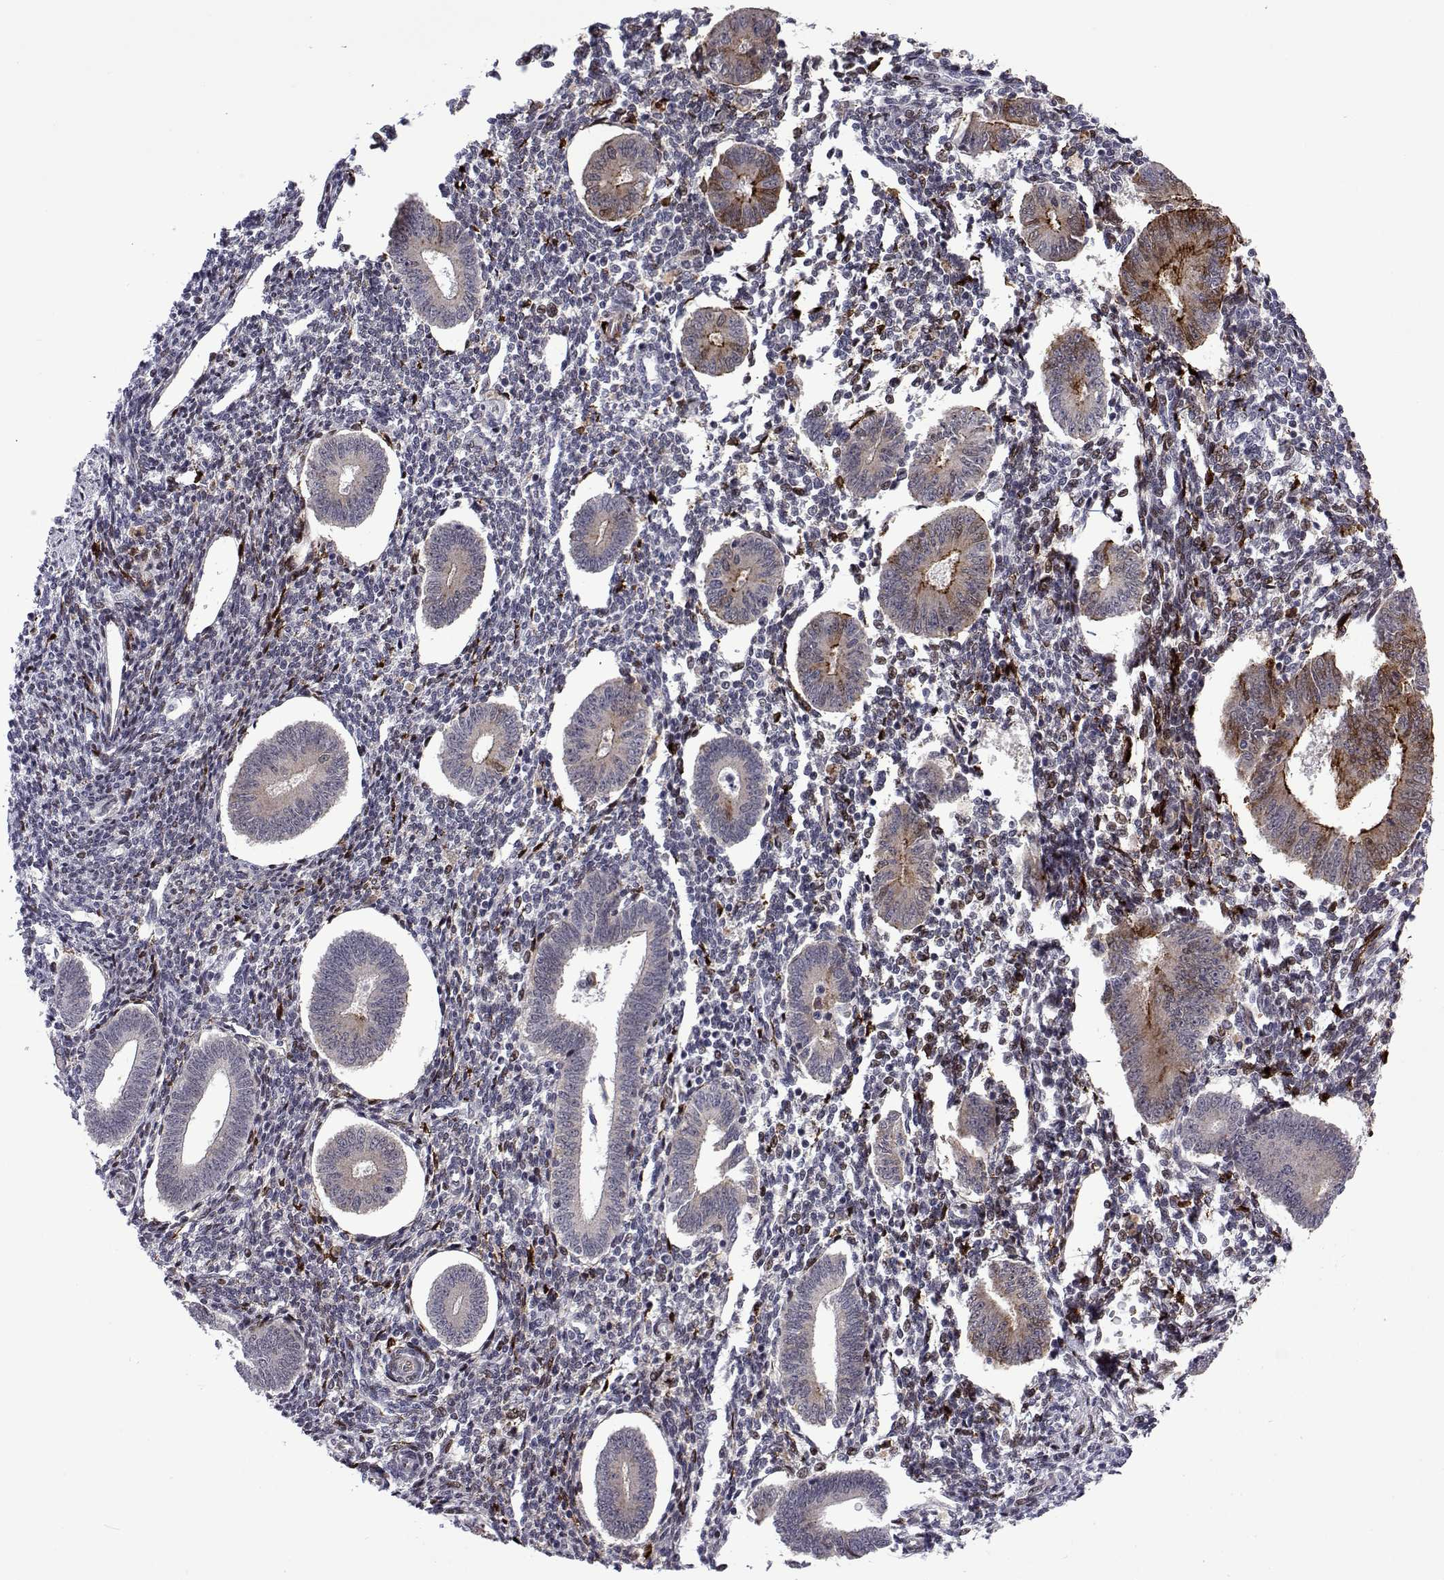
{"staining": {"intensity": "moderate", "quantity": "<25%", "location": "cytoplasmic/membranous"}, "tissue": "endometrium", "cell_type": "Cells in endometrial stroma", "image_type": "normal", "snomed": [{"axis": "morphology", "description": "Normal tissue, NOS"}, {"axis": "topography", "description": "Endometrium"}], "caption": "Immunohistochemical staining of unremarkable endometrium reveals low levels of moderate cytoplasmic/membranous staining in approximately <25% of cells in endometrial stroma.", "gene": "EFCAB3", "patient": {"sex": "female", "age": 40}}